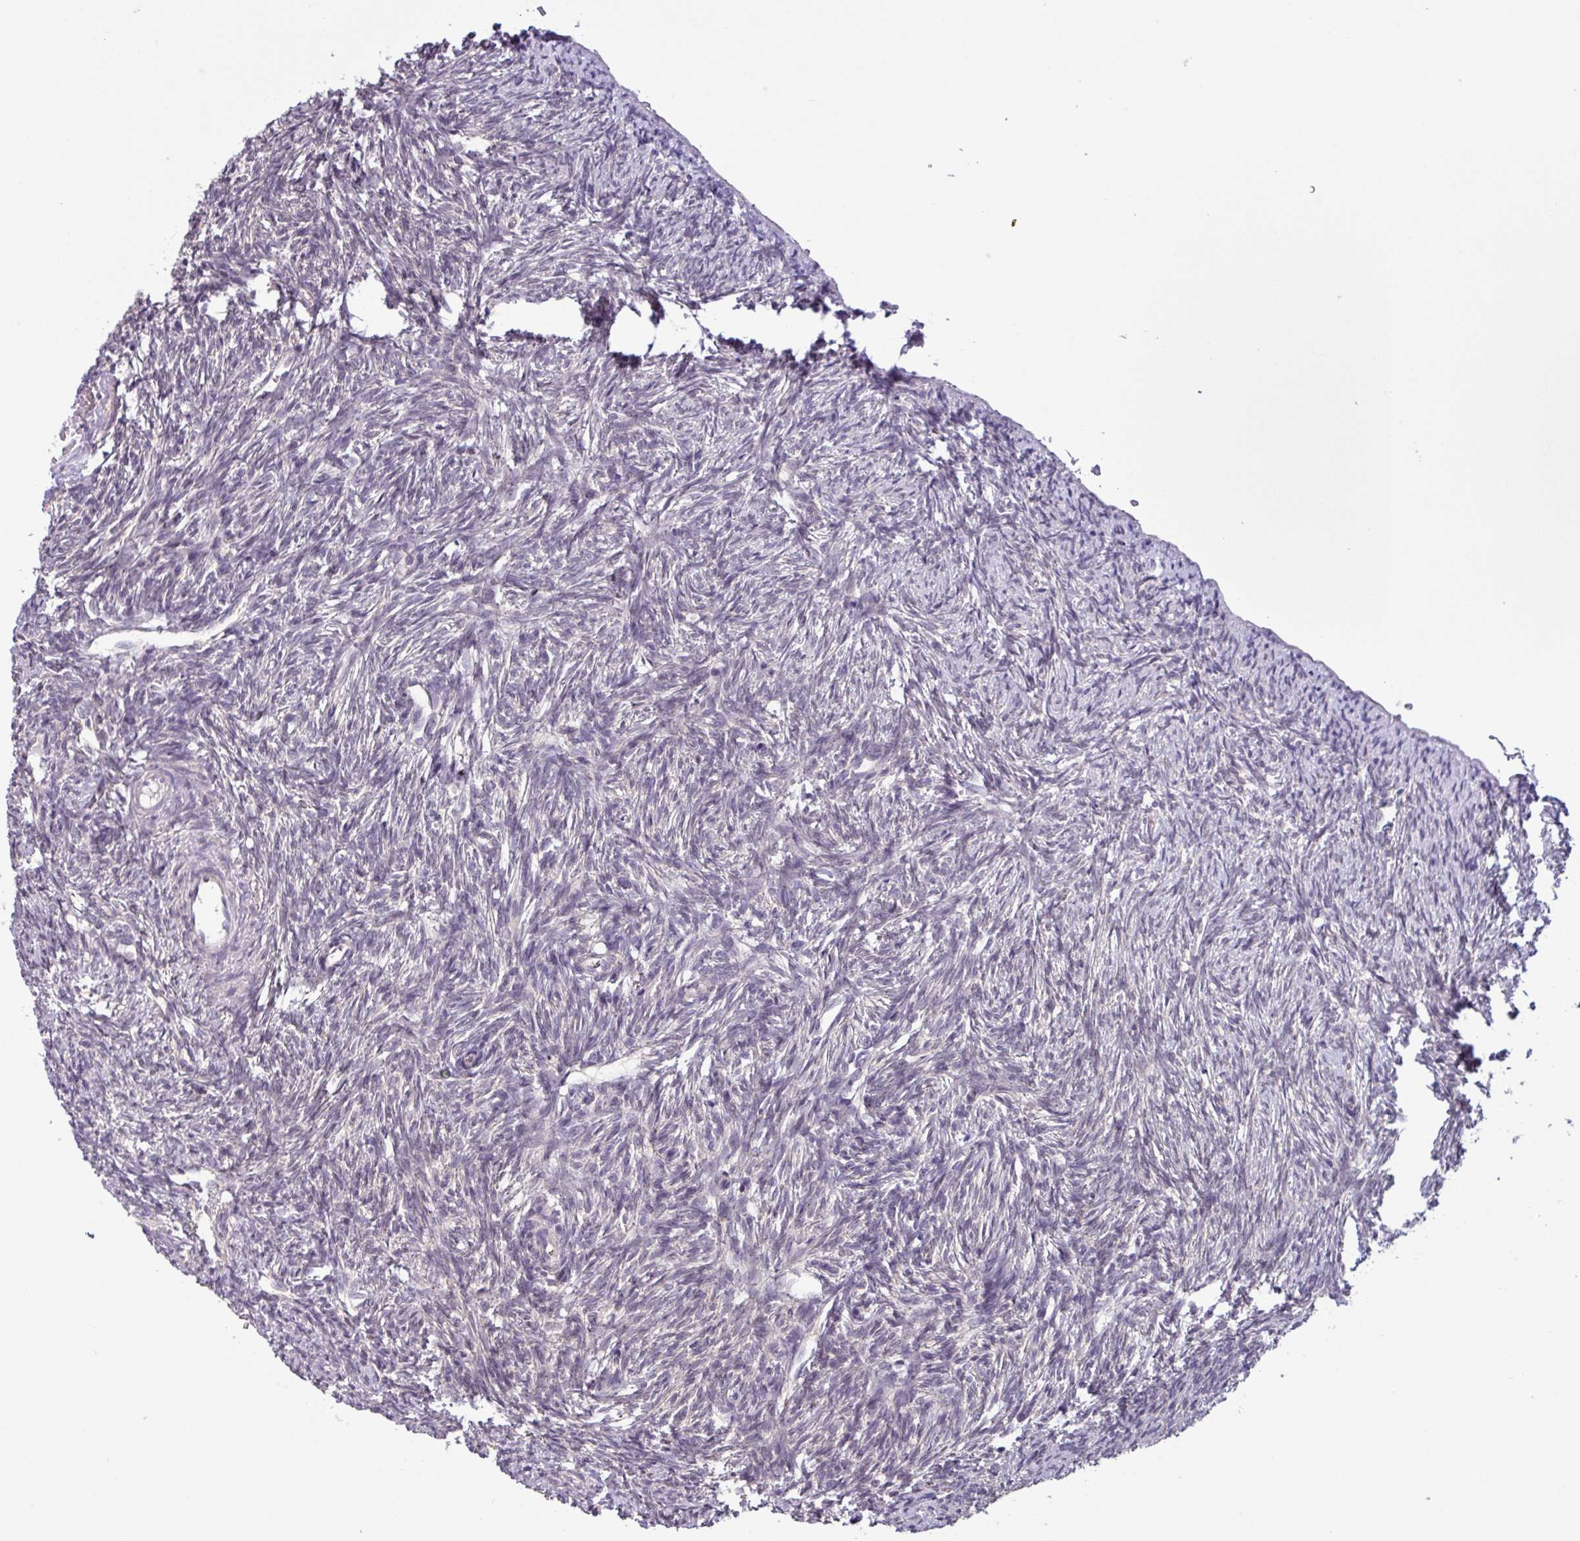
{"staining": {"intensity": "negative", "quantity": "none", "location": "none"}, "tissue": "ovary", "cell_type": "Ovarian stroma cells", "image_type": "normal", "snomed": [{"axis": "morphology", "description": "Normal tissue, NOS"}, {"axis": "topography", "description": "Ovary"}], "caption": "IHC image of benign ovary: ovary stained with DAB displays no significant protein positivity in ovarian stroma cells.", "gene": "C20orf27", "patient": {"sex": "female", "age": 51}}